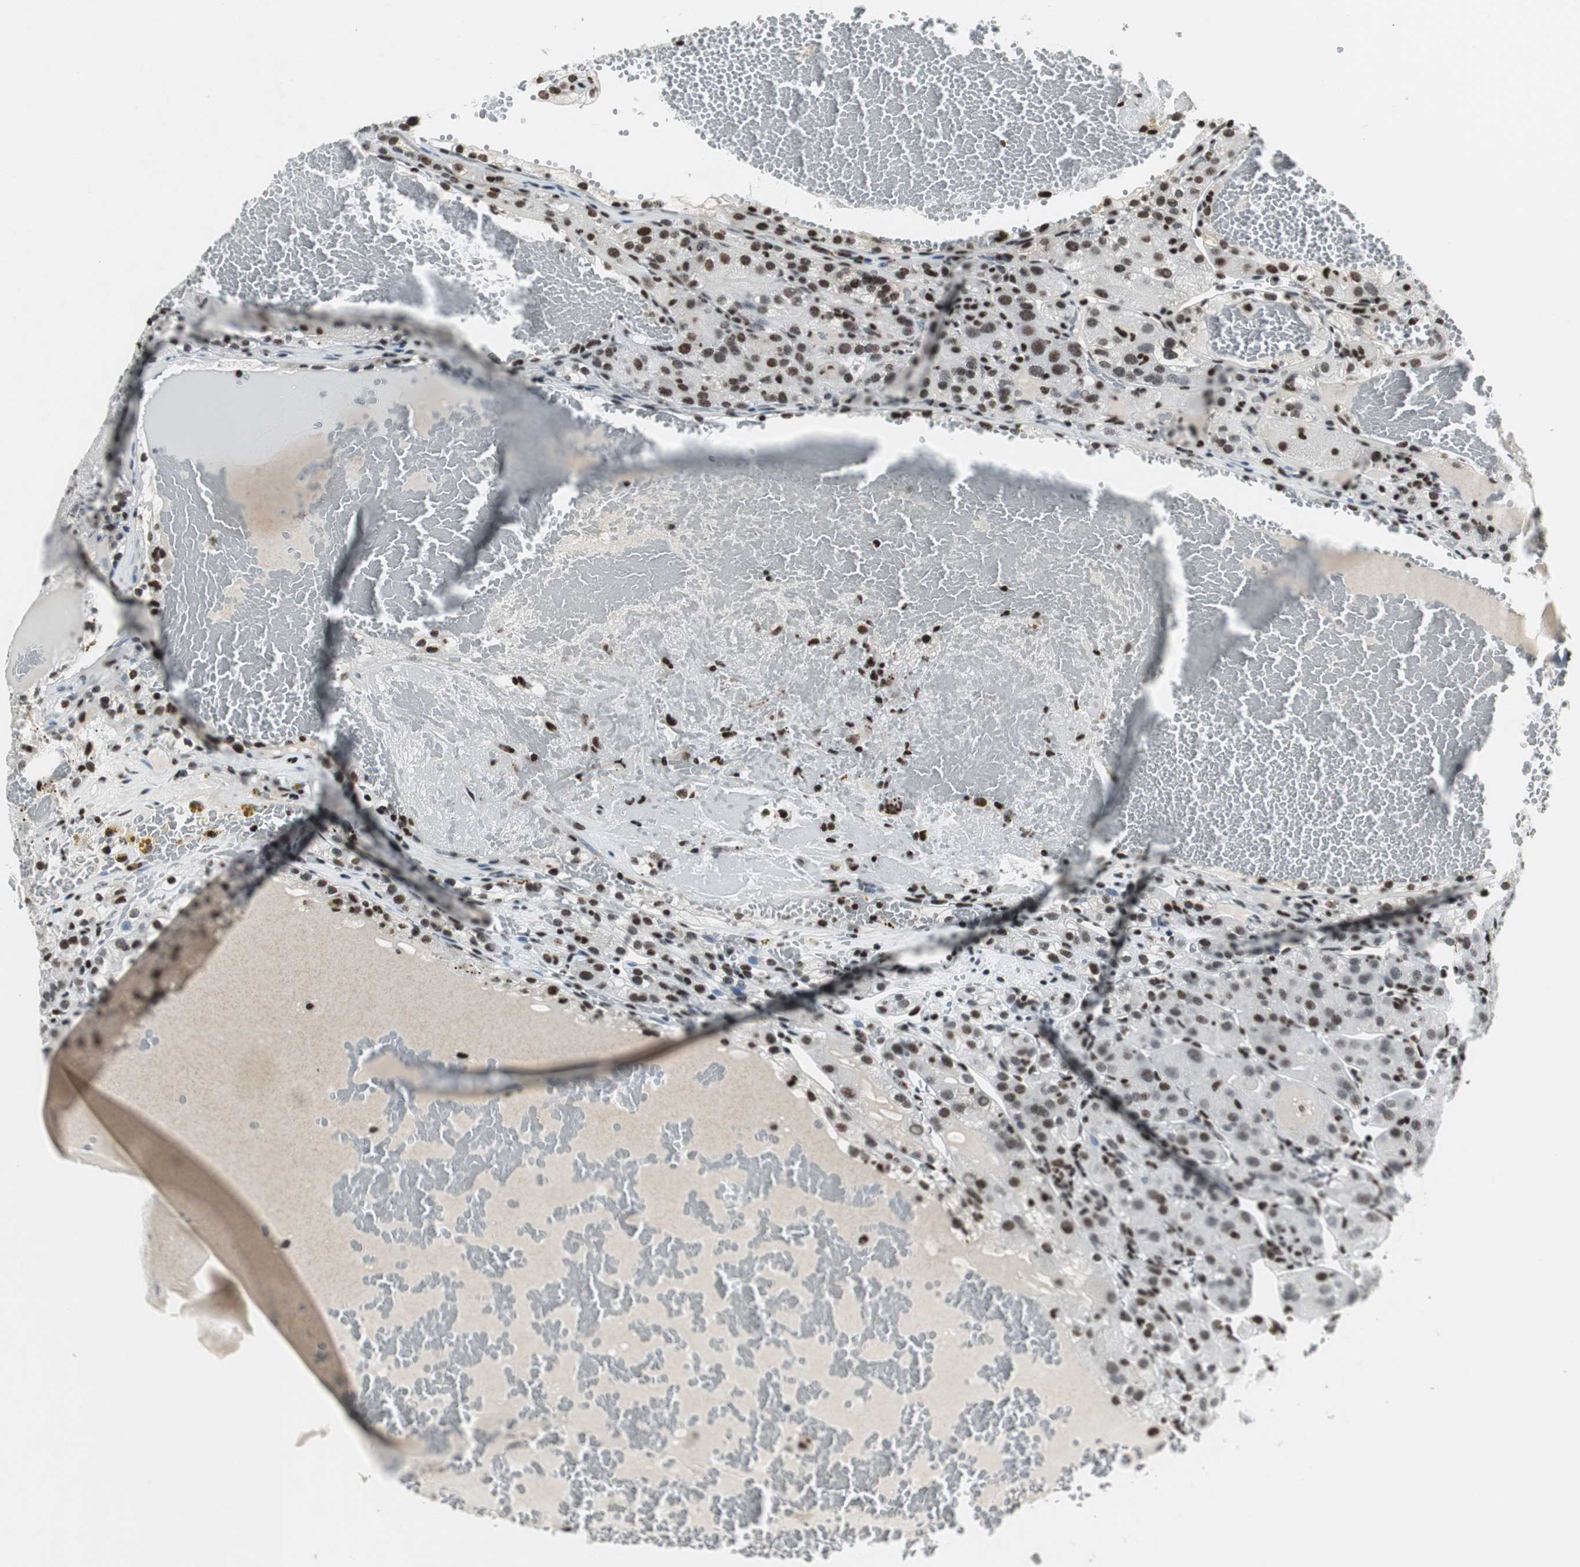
{"staining": {"intensity": "moderate", "quantity": ">75%", "location": "nuclear"}, "tissue": "renal cancer", "cell_type": "Tumor cells", "image_type": "cancer", "snomed": [{"axis": "morphology", "description": "Normal tissue, NOS"}, {"axis": "morphology", "description": "Adenocarcinoma, NOS"}, {"axis": "topography", "description": "Kidney"}], "caption": "Approximately >75% of tumor cells in adenocarcinoma (renal) show moderate nuclear protein staining as visualized by brown immunohistochemical staining.", "gene": "RBBP4", "patient": {"sex": "male", "age": 61}}